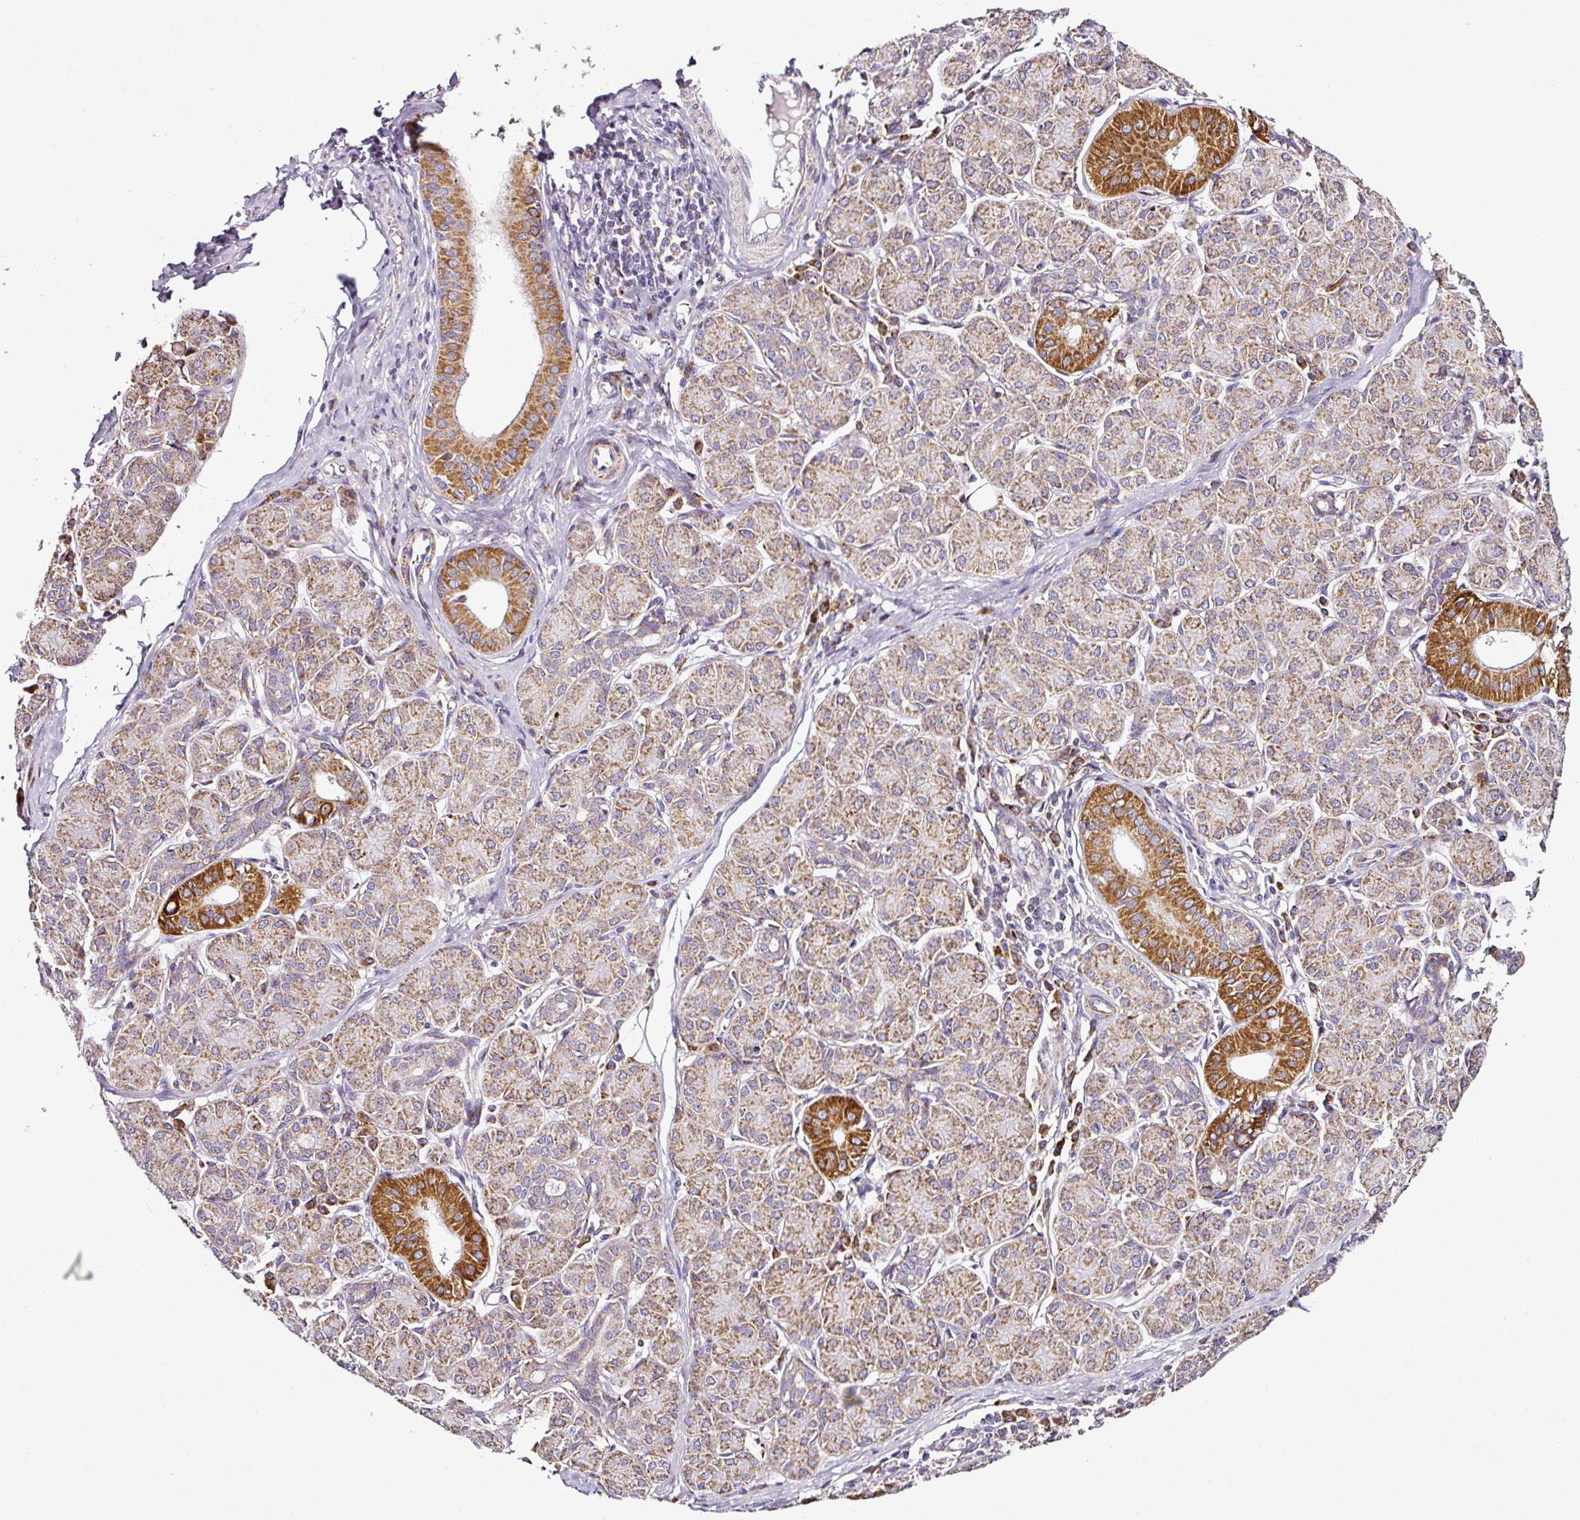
{"staining": {"intensity": "strong", "quantity": "25%-75%", "location": "cytoplasmic/membranous"}, "tissue": "salivary gland", "cell_type": "Glandular cells", "image_type": "normal", "snomed": [{"axis": "morphology", "description": "Normal tissue, NOS"}, {"axis": "morphology", "description": "Inflammation, NOS"}, {"axis": "topography", "description": "Lymph node"}, {"axis": "topography", "description": "Salivary gland"}], "caption": "High-power microscopy captured an IHC photomicrograph of unremarkable salivary gland, revealing strong cytoplasmic/membranous positivity in approximately 25%-75% of glandular cells.", "gene": "DPAGT1", "patient": {"sex": "male", "age": 3}}